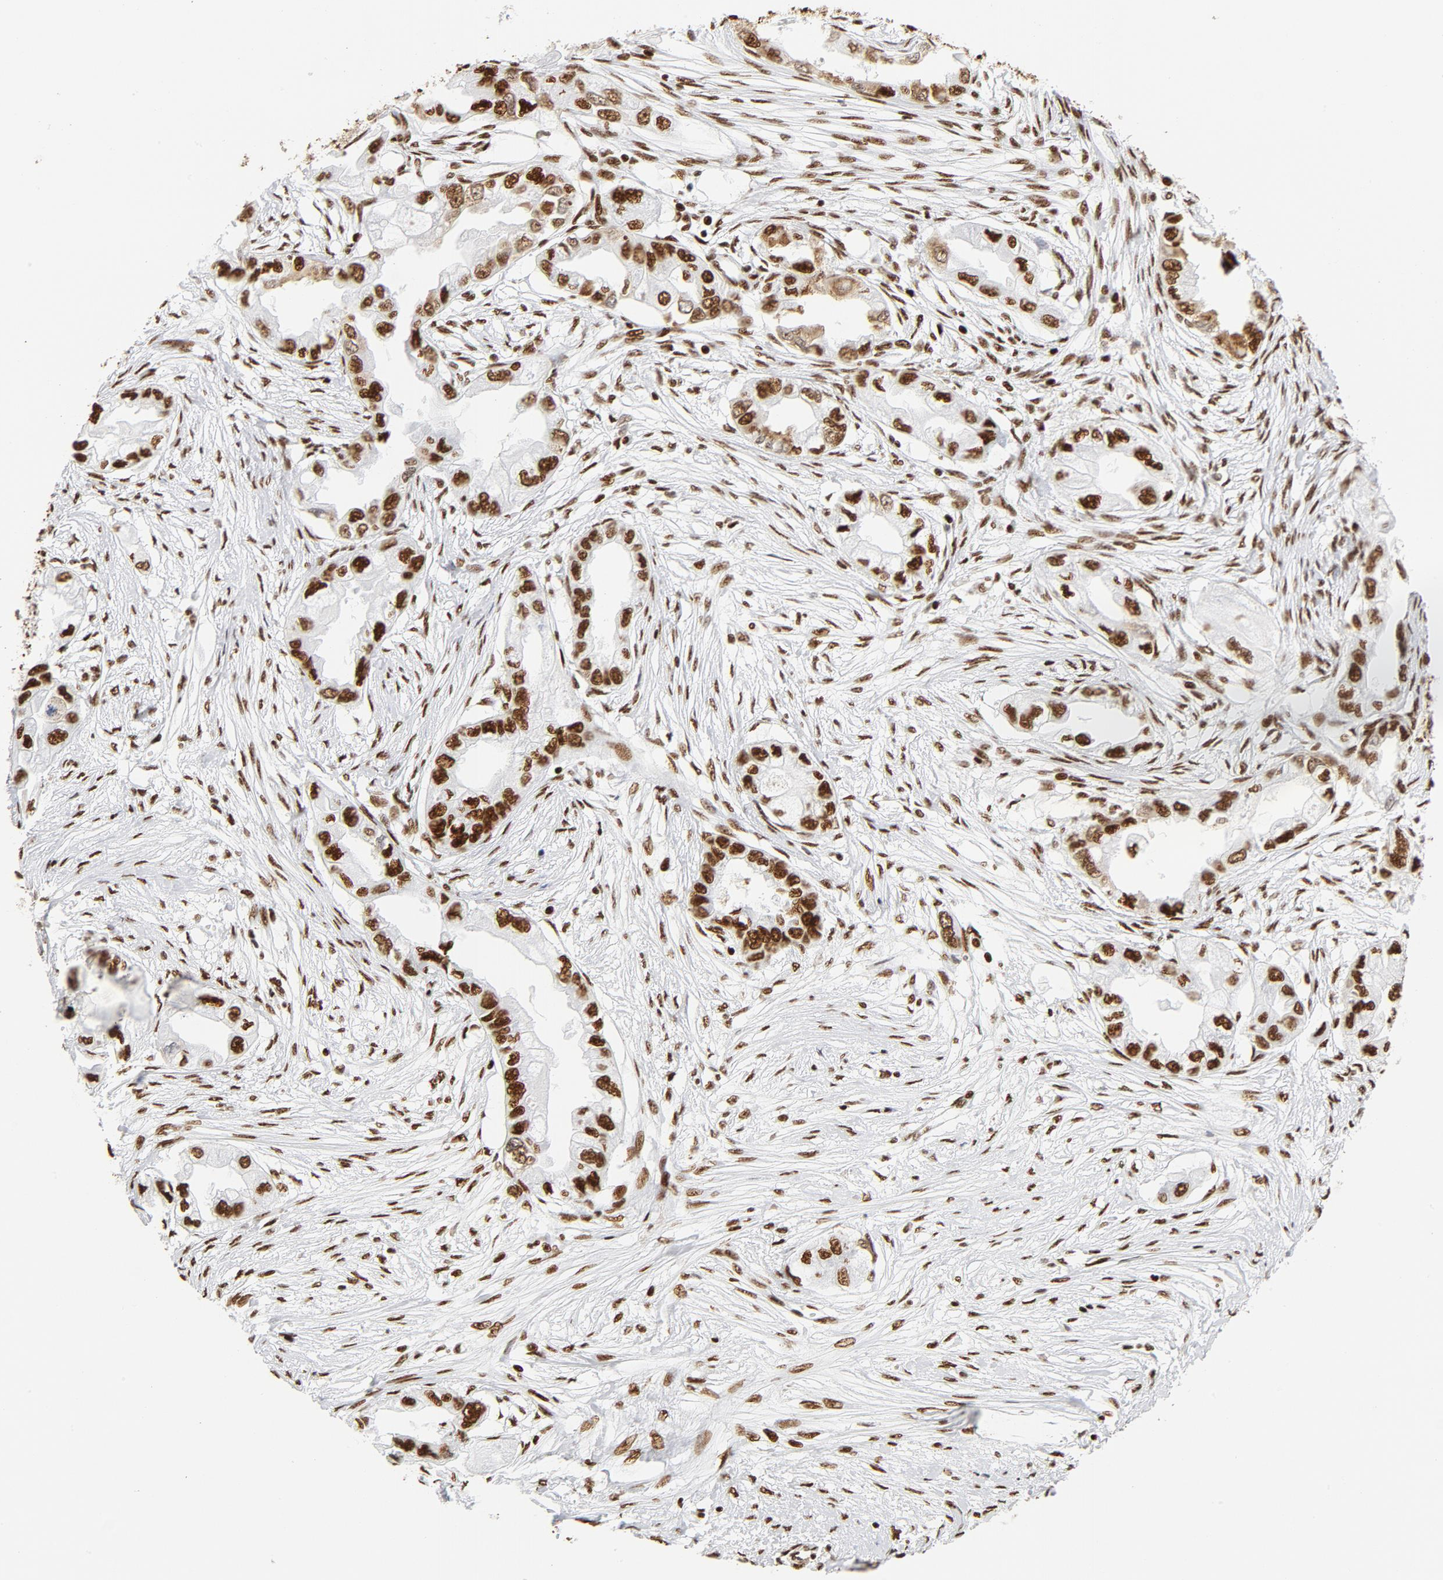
{"staining": {"intensity": "strong", "quantity": ">75%", "location": "nuclear"}, "tissue": "endometrial cancer", "cell_type": "Tumor cells", "image_type": "cancer", "snomed": [{"axis": "morphology", "description": "Adenocarcinoma, NOS"}, {"axis": "topography", "description": "Endometrium"}], "caption": "Human adenocarcinoma (endometrial) stained with a brown dye reveals strong nuclear positive expression in about >75% of tumor cells.", "gene": "XRCC6", "patient": {"sex": "female", "age": 67}}